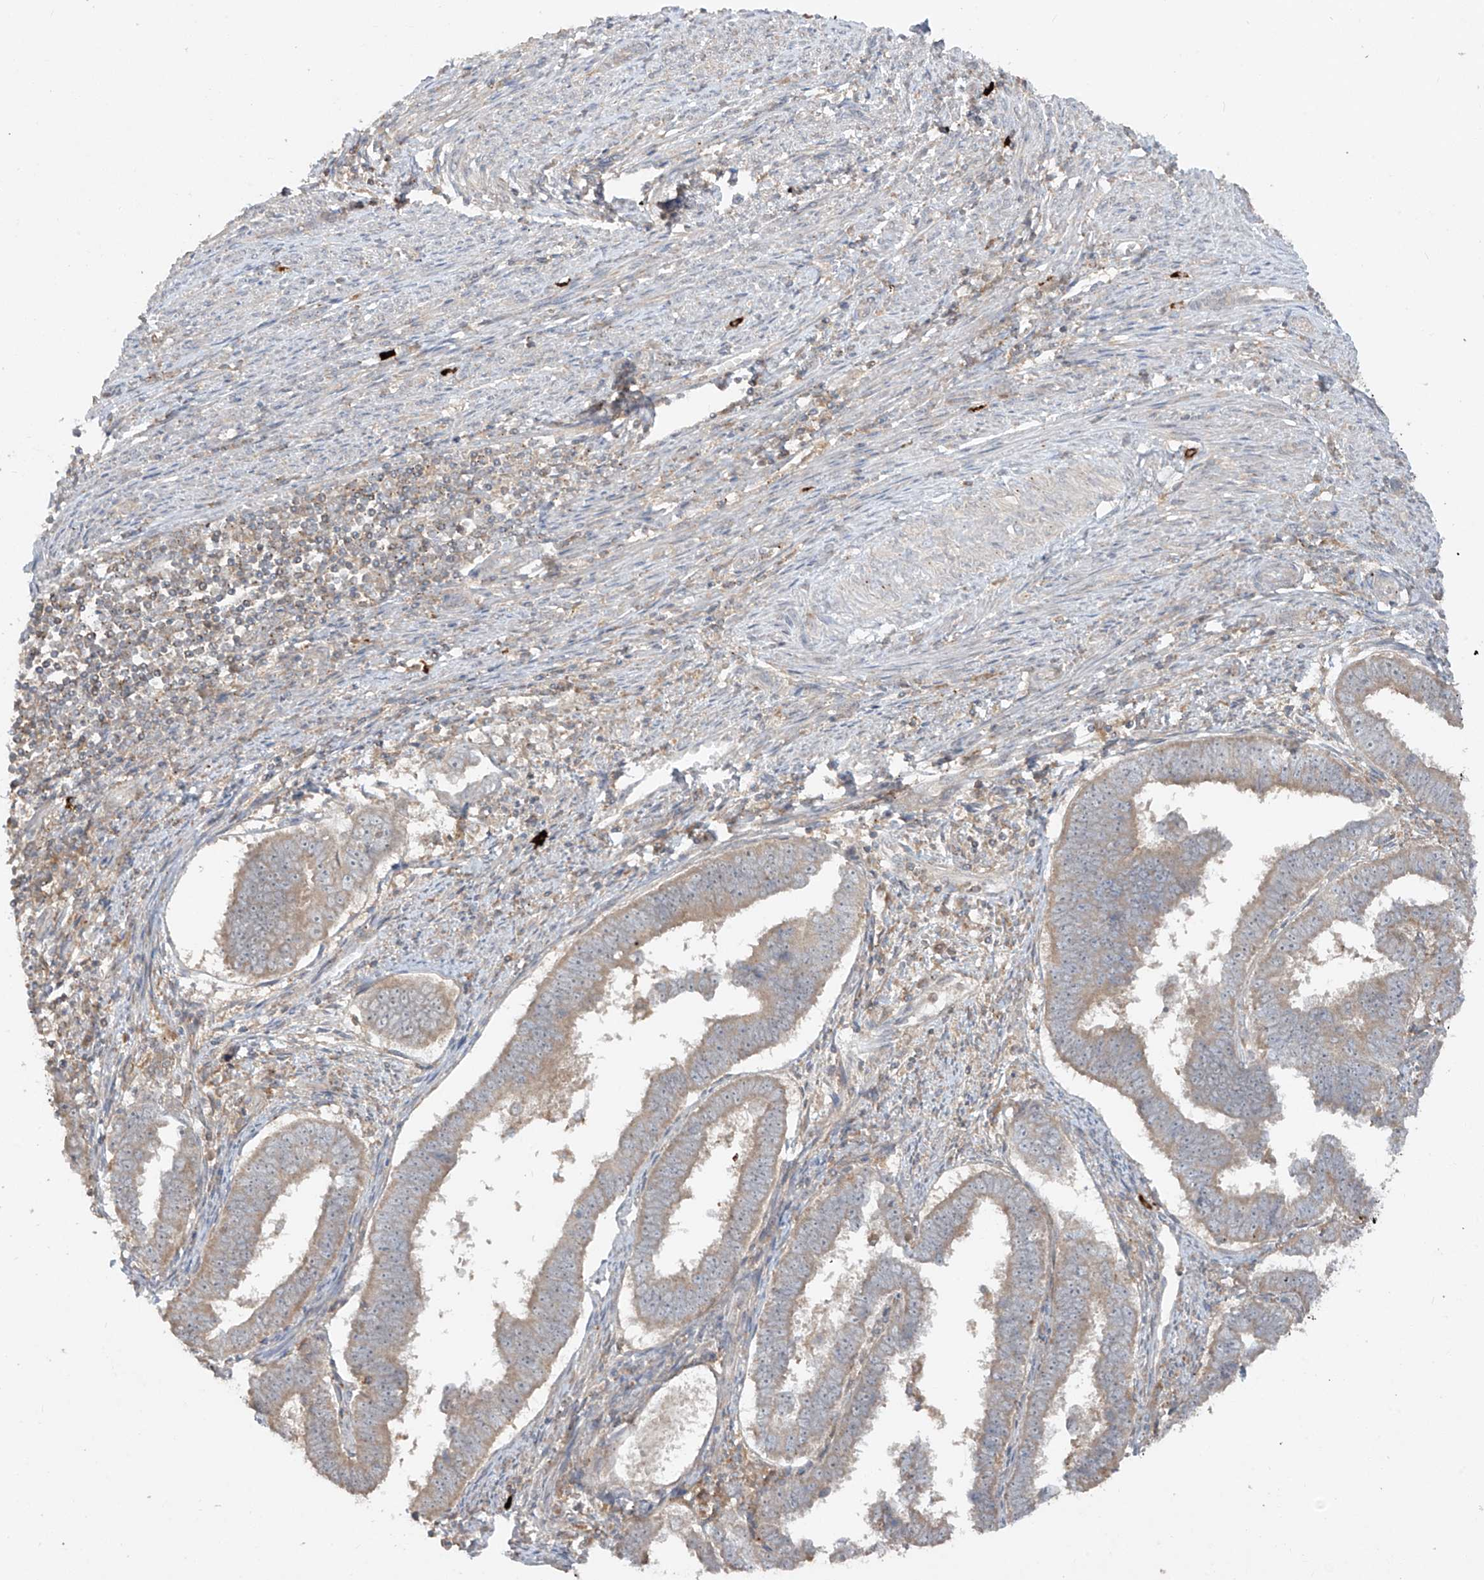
{"staining": {"intensity": "weak", "quantity": "25%-75%", "location": "cytoplasmic/membranous"}, "tissue": "endometrial cancer", "cell_type": "Tumor cells", "image_type": "cancer", "snomed": [{"axis": "morphology", "description": "Adenocarcinoma, NOS"}, {"axis": "topography", "description": "Endometrium"}], "caption": "High-magnification brightfield microscopy of endometrial cancer (adenocarcinoma) stained with DAB (3,3'-diaminobenzidine) (brown) and counterstained with hematoxylin (blue). tumor cells exhibit weak cytoplasmic/membranous positivity is seen in approximately25%-75% of cells.", "gene": "LDAH", "patient": {"sex": "female", "age": 75}}